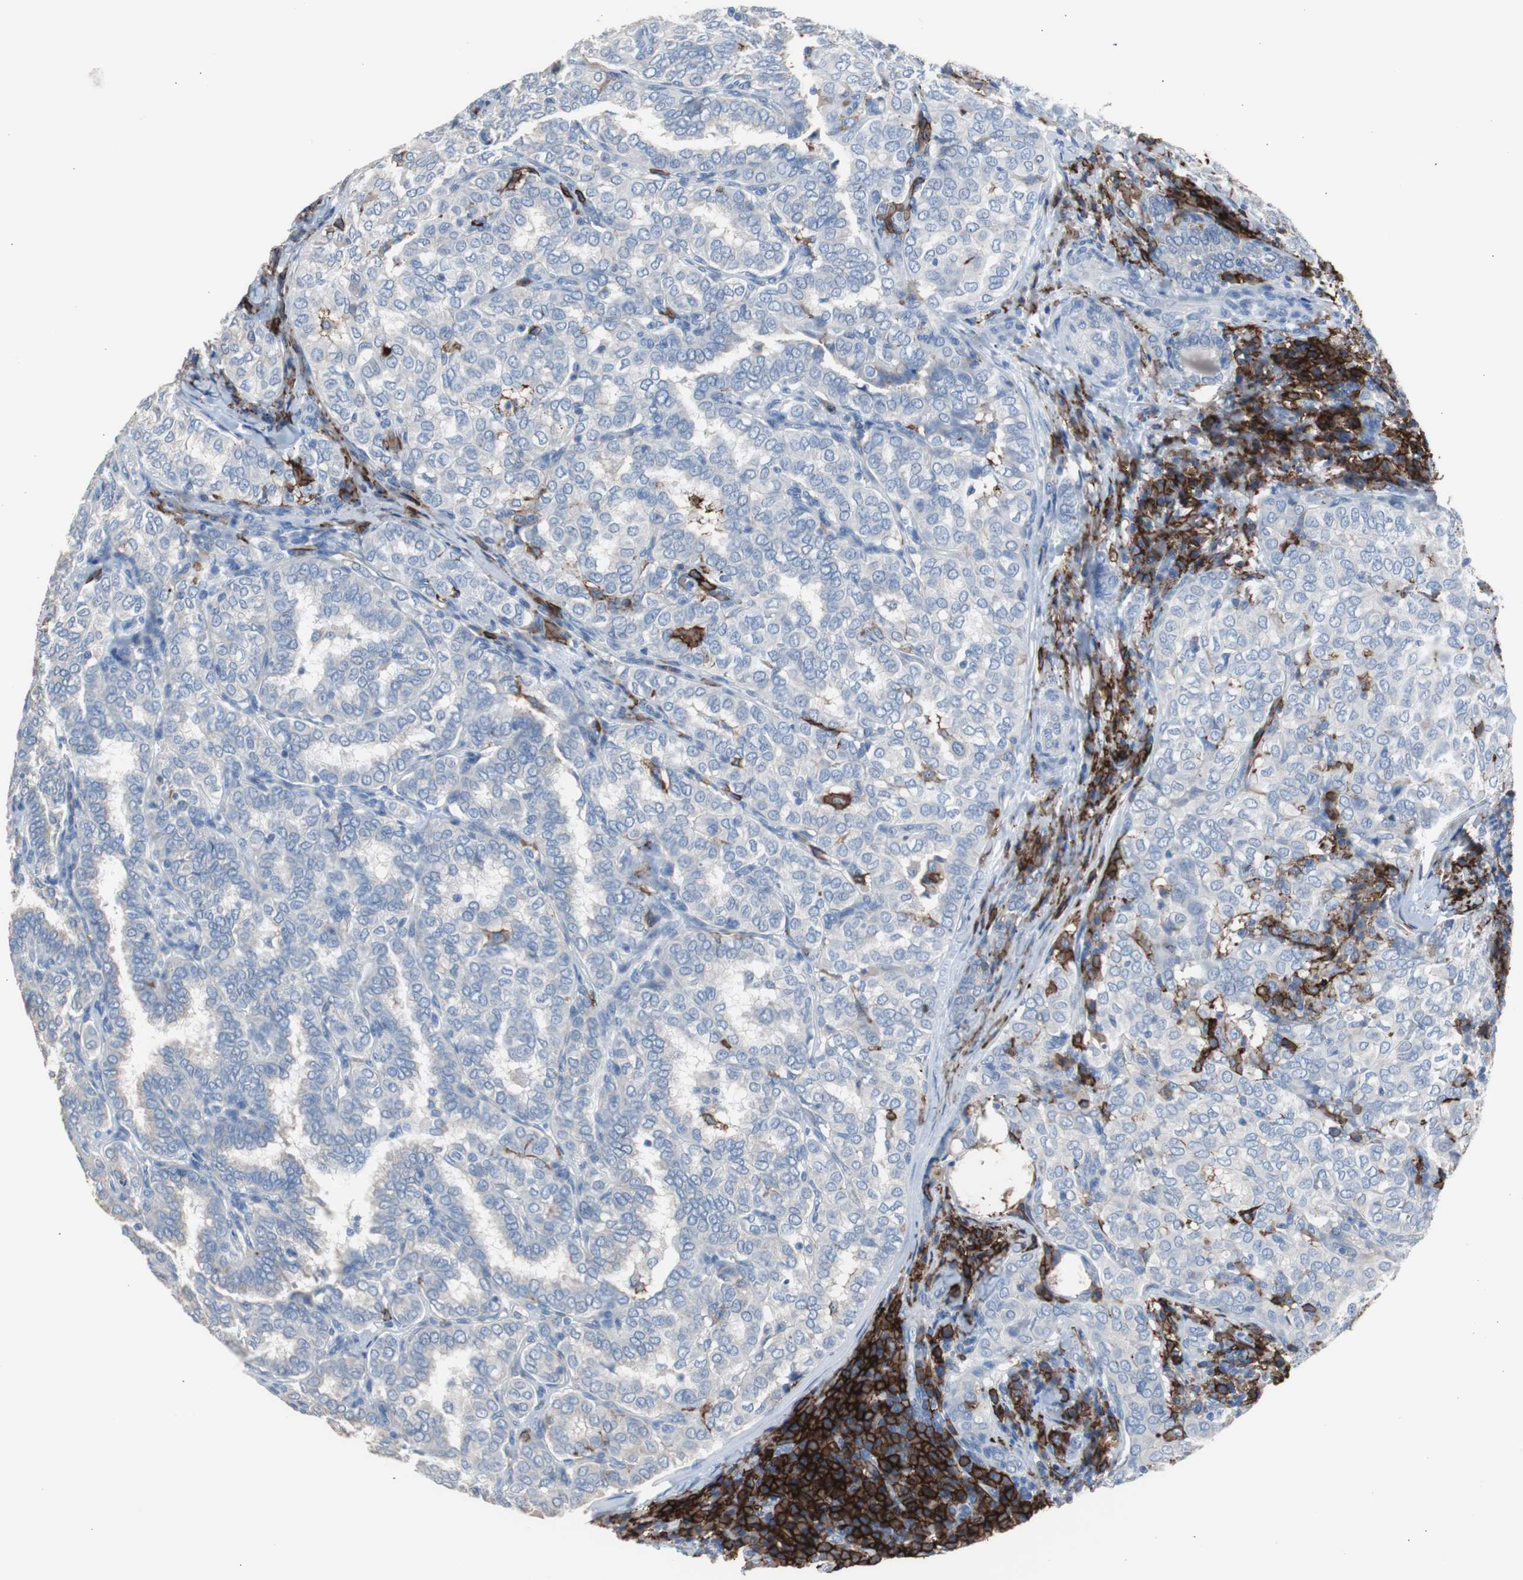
{"staining": {"intensity": "negative", "quantity": "none", "location": "none"}, "tissue": "thyroid cancer", "cell_type": "Tumor cells", "image_type": "cancer", "snomed": [{"axis": "morphology", "description": "Papillary adenocarcinoma, NOS"}, {"axis": "topography", "description": "Thyroid gland"}], "caption": "Image shows no protein staining in tumor cells of thyroid cancer (papillary adenocarcinoma) tissue.", "gene": "FCGR2B", "patient": {"sex": "female", "age": 30}}